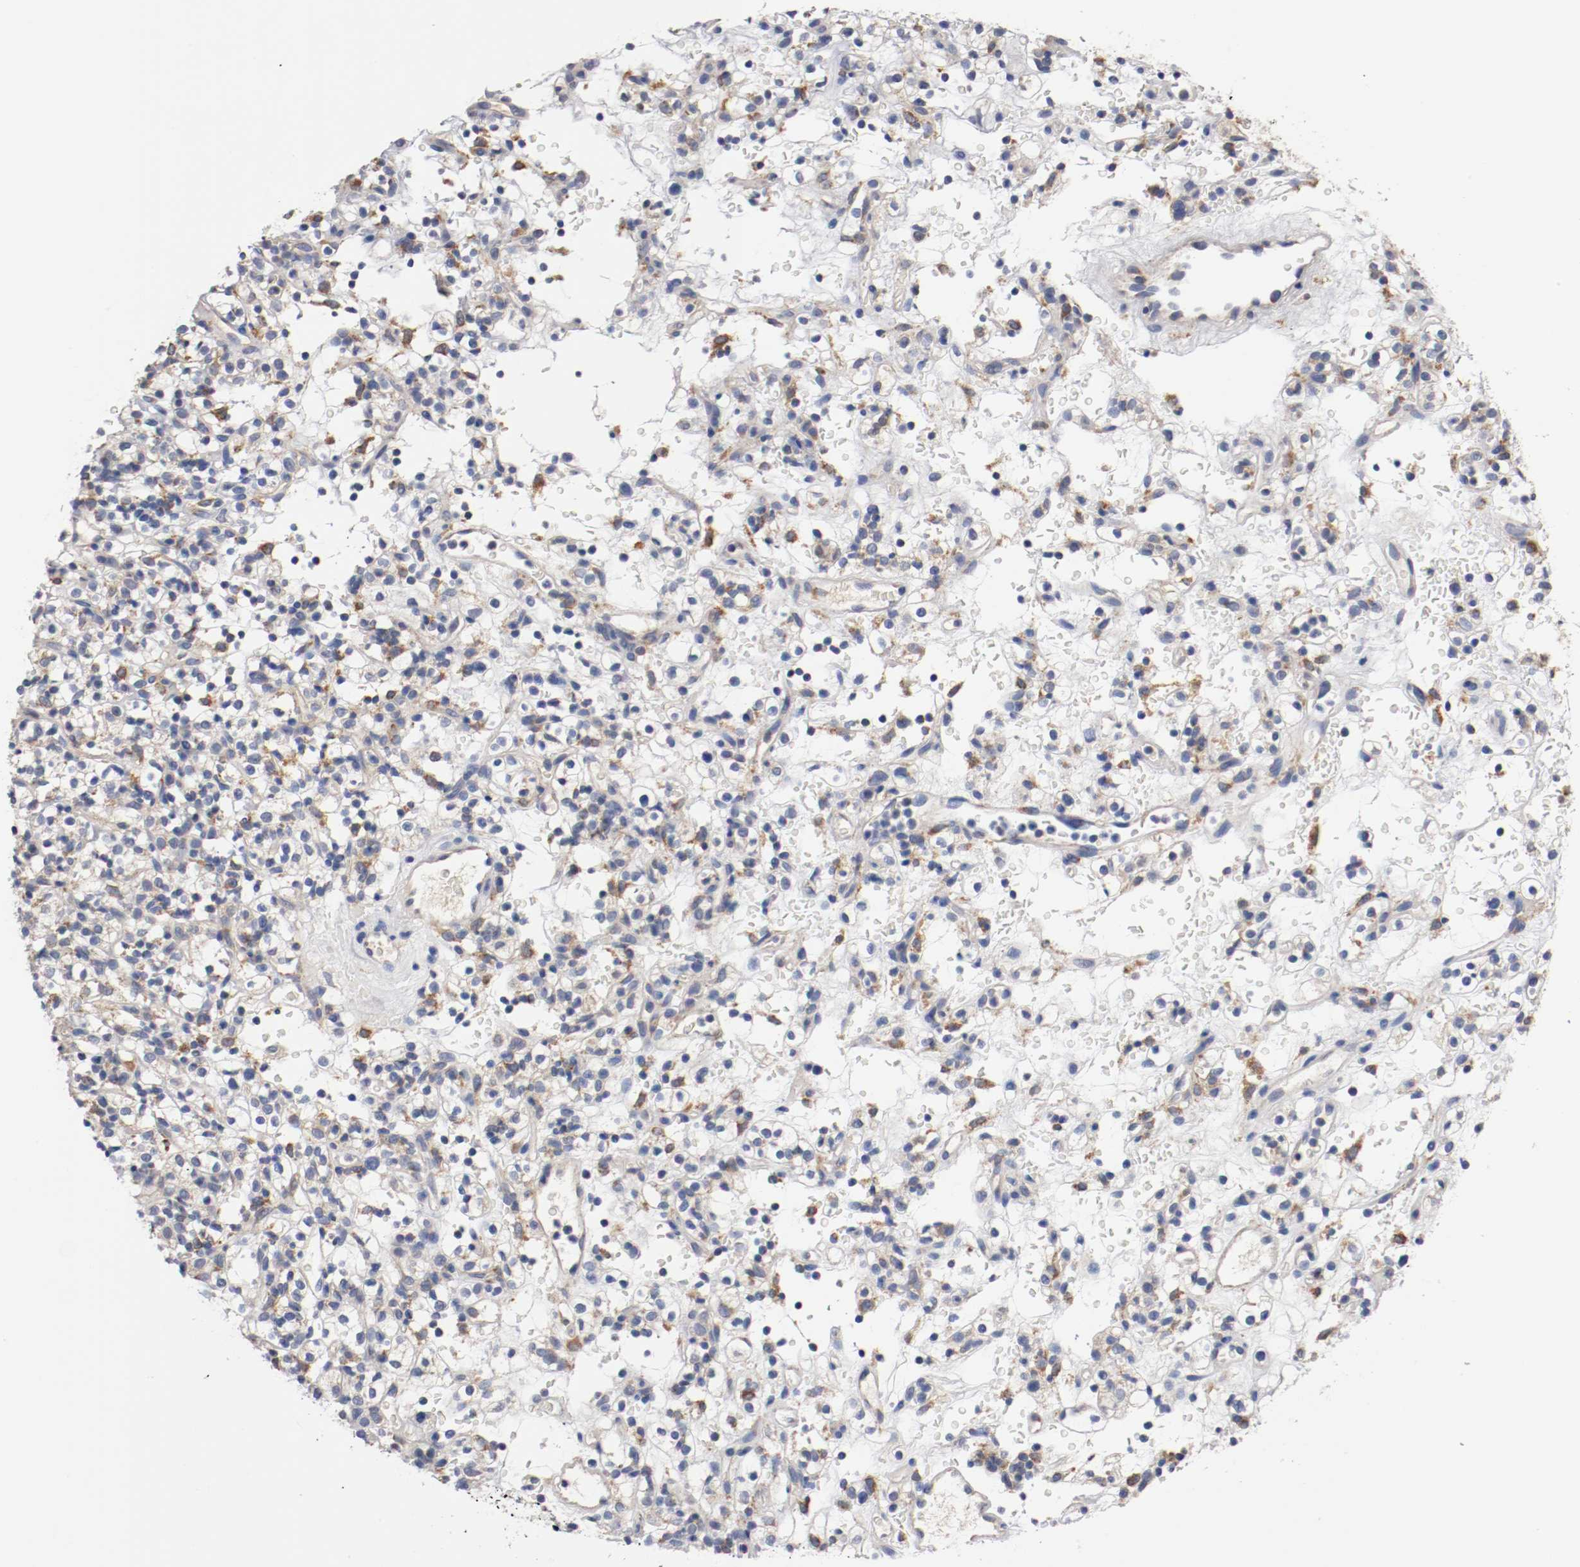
{"staining": {"intensity": "negative", "quantity": "none", "location": "none"}, "tissue": "renal cancer", "cell_type": "Tumor cells", "image_type": "cancer", "snomed": [{"axis": "morphology", "description": "Normal tissue, NOS"}, {"axis": "morphology", "description": "Adenocarcinoma, NOS"}, {"axis": "topography", "description": "Kidney"}], "caption": "A micrograph of human adenocarcinoma (renal) is negative for staining in tumor cells. (Brightfield microscopy of DAB (3,3'-diaminobenzidine) immunohistochemistry at high magnification).", "gene": "PCSK6", "patient": {"sex": "female", "age": 72}}